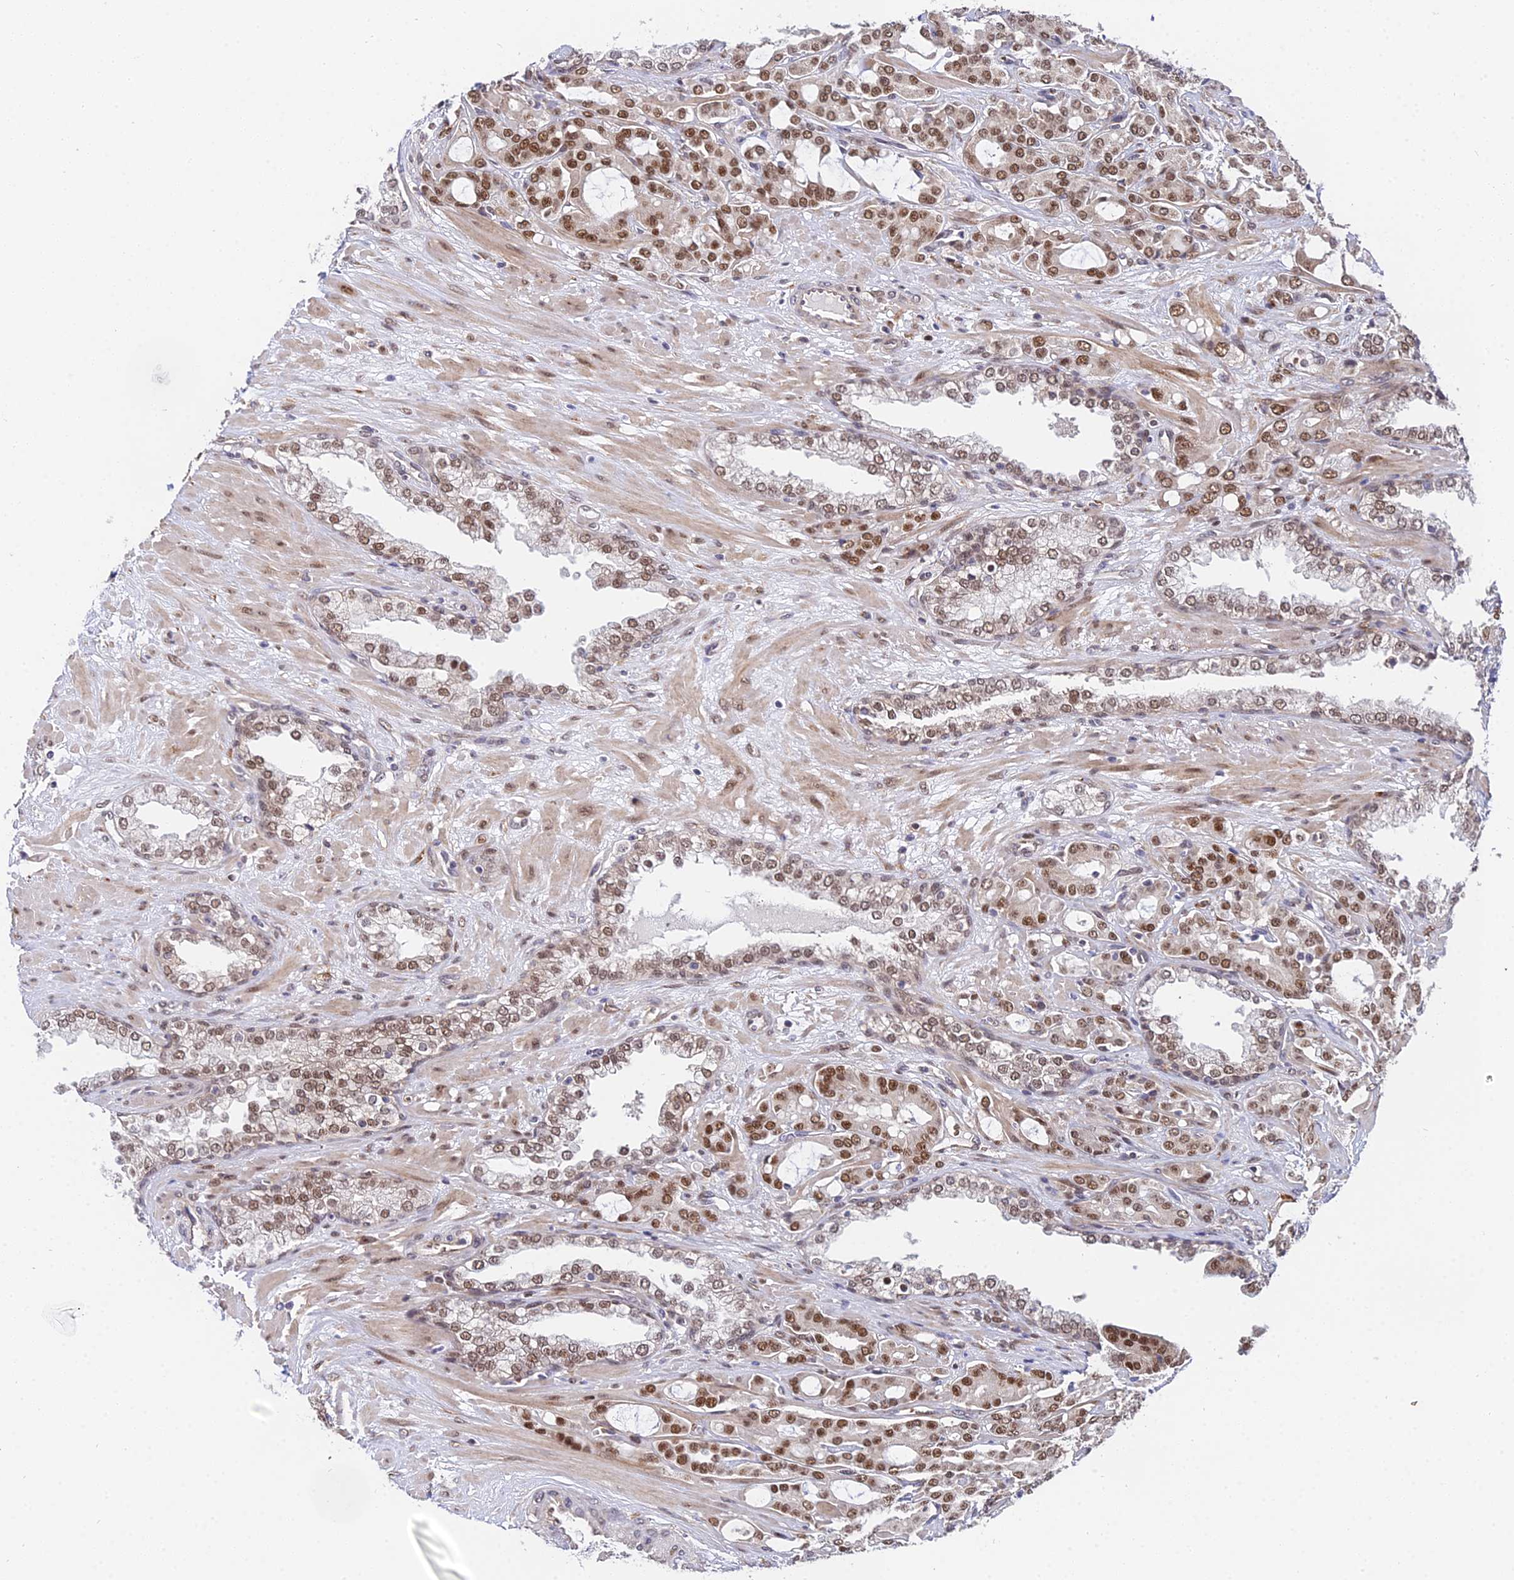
{"staining": {"intensity": "moderate", "quantity": ">75%", "location": "nuclear"}, "tissue": "prostate cancer", "cell_type": "Tumor cells", "image_type": "cancer", "snomed": [{"axis": "morphology", "description": "Adenocarcinoma, High grade"}, {"axis": "topography", "description": "Prostate"}], "caption": "The micrograph shows staining of prostate adenocarcinoma (high-grade), revealing moderate nuclear protein staining (brown color) within tumor cells.", "gene": "BCL9", "patient": {"sex": "male", "age": 72}}